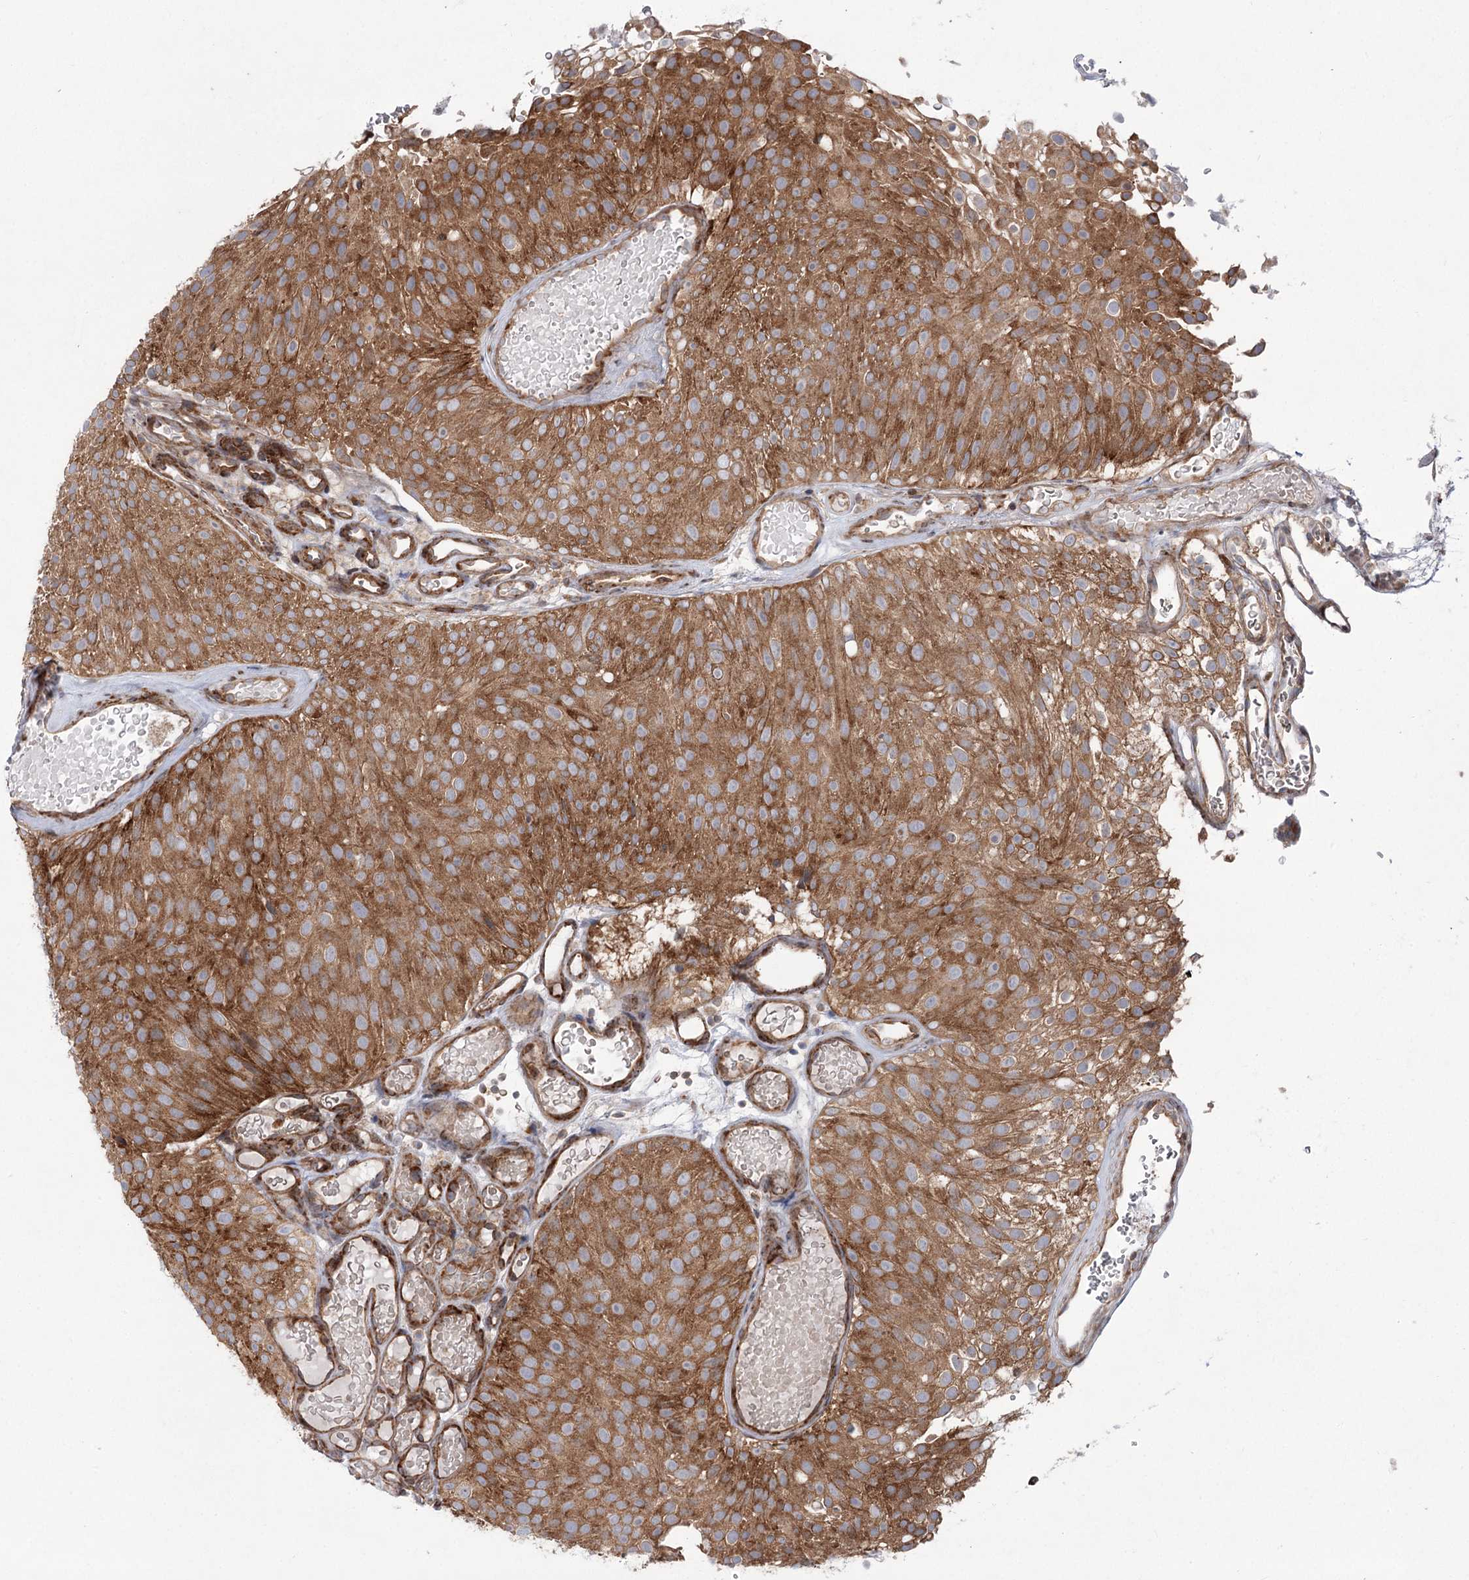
{"staining": {"intensity": "strong", "quantity": ">75%", "location": "cytoplasmic/membranous"}, "tissue": "urothelial cancer", "cell_type": "Tumor cells", "image_type": "cancer", "snomed": [{"axis": "morphology", "description": "Urothelial carcinoma, Low grade"}, {"axis": "topography", "description": "Urinary bladder"}], "caption": "Immunohistochemistry image of urothelial cancer stained for a protein (brown), which shows high levels of strong cytoplasmic/membranous expression in about >75% of tumor cells.", "gene": "VWA2", "patient": {"sex": "male", "age": 78}}